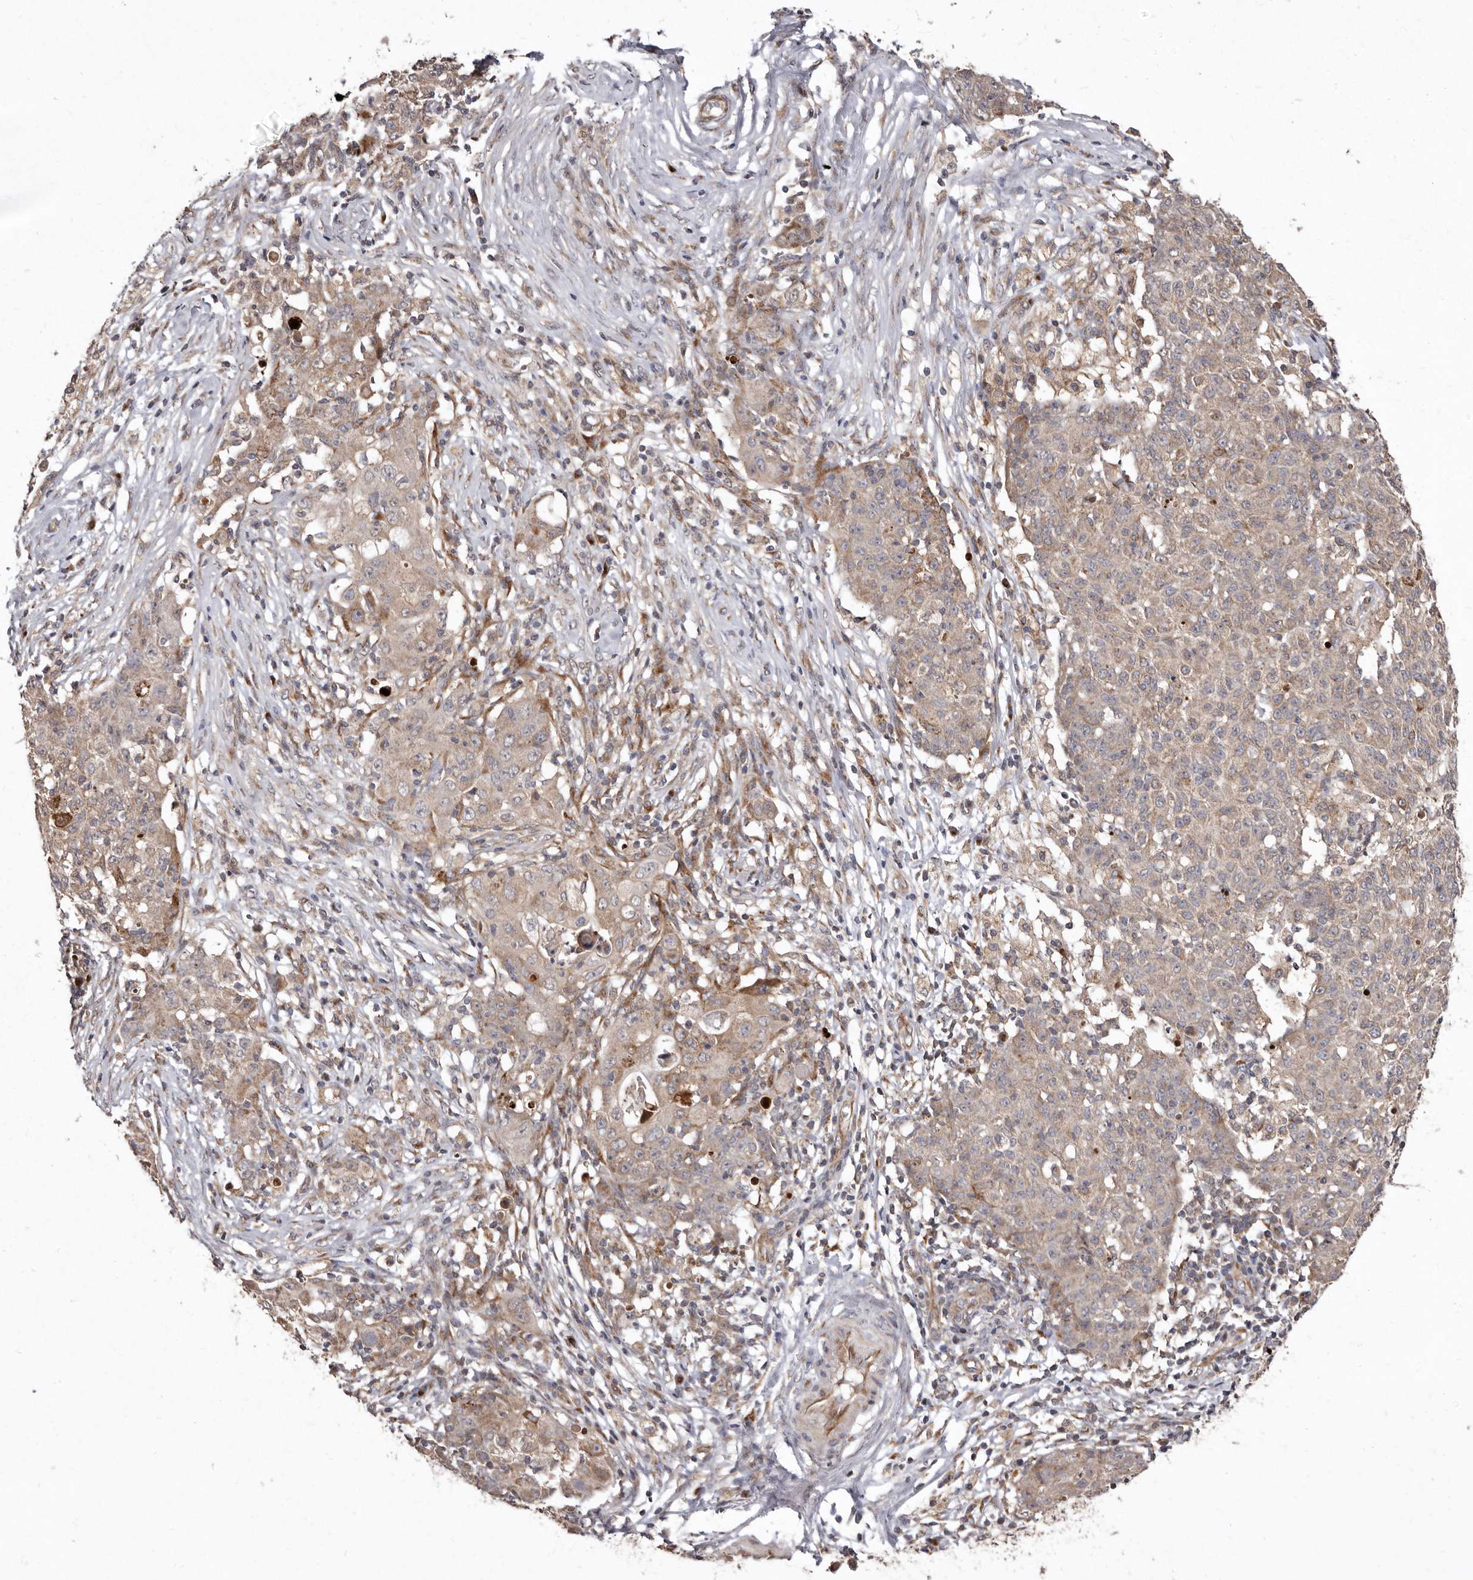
{"staining": {"intensity": "weak", "quantity": ">75%", "location": "cytoplasmic/membranous"}, "tissue": "ovarian cancer", "cell_type": "Tumor cells", "image_type": "cancer", "snomed": [{"axis": "morphology", "description": "Carcinoma, endometroid"}, {"axis": "topography", "description": "Ovary"}], "caption": "Immunohistochemical staining of human ovarian cancer displays low levels of weak cytoplasmic/membranous protein staining in approximately >75% of tumor cells.", "gene": "FLAD1", "patient": {"sex": "female", "age": 42}}